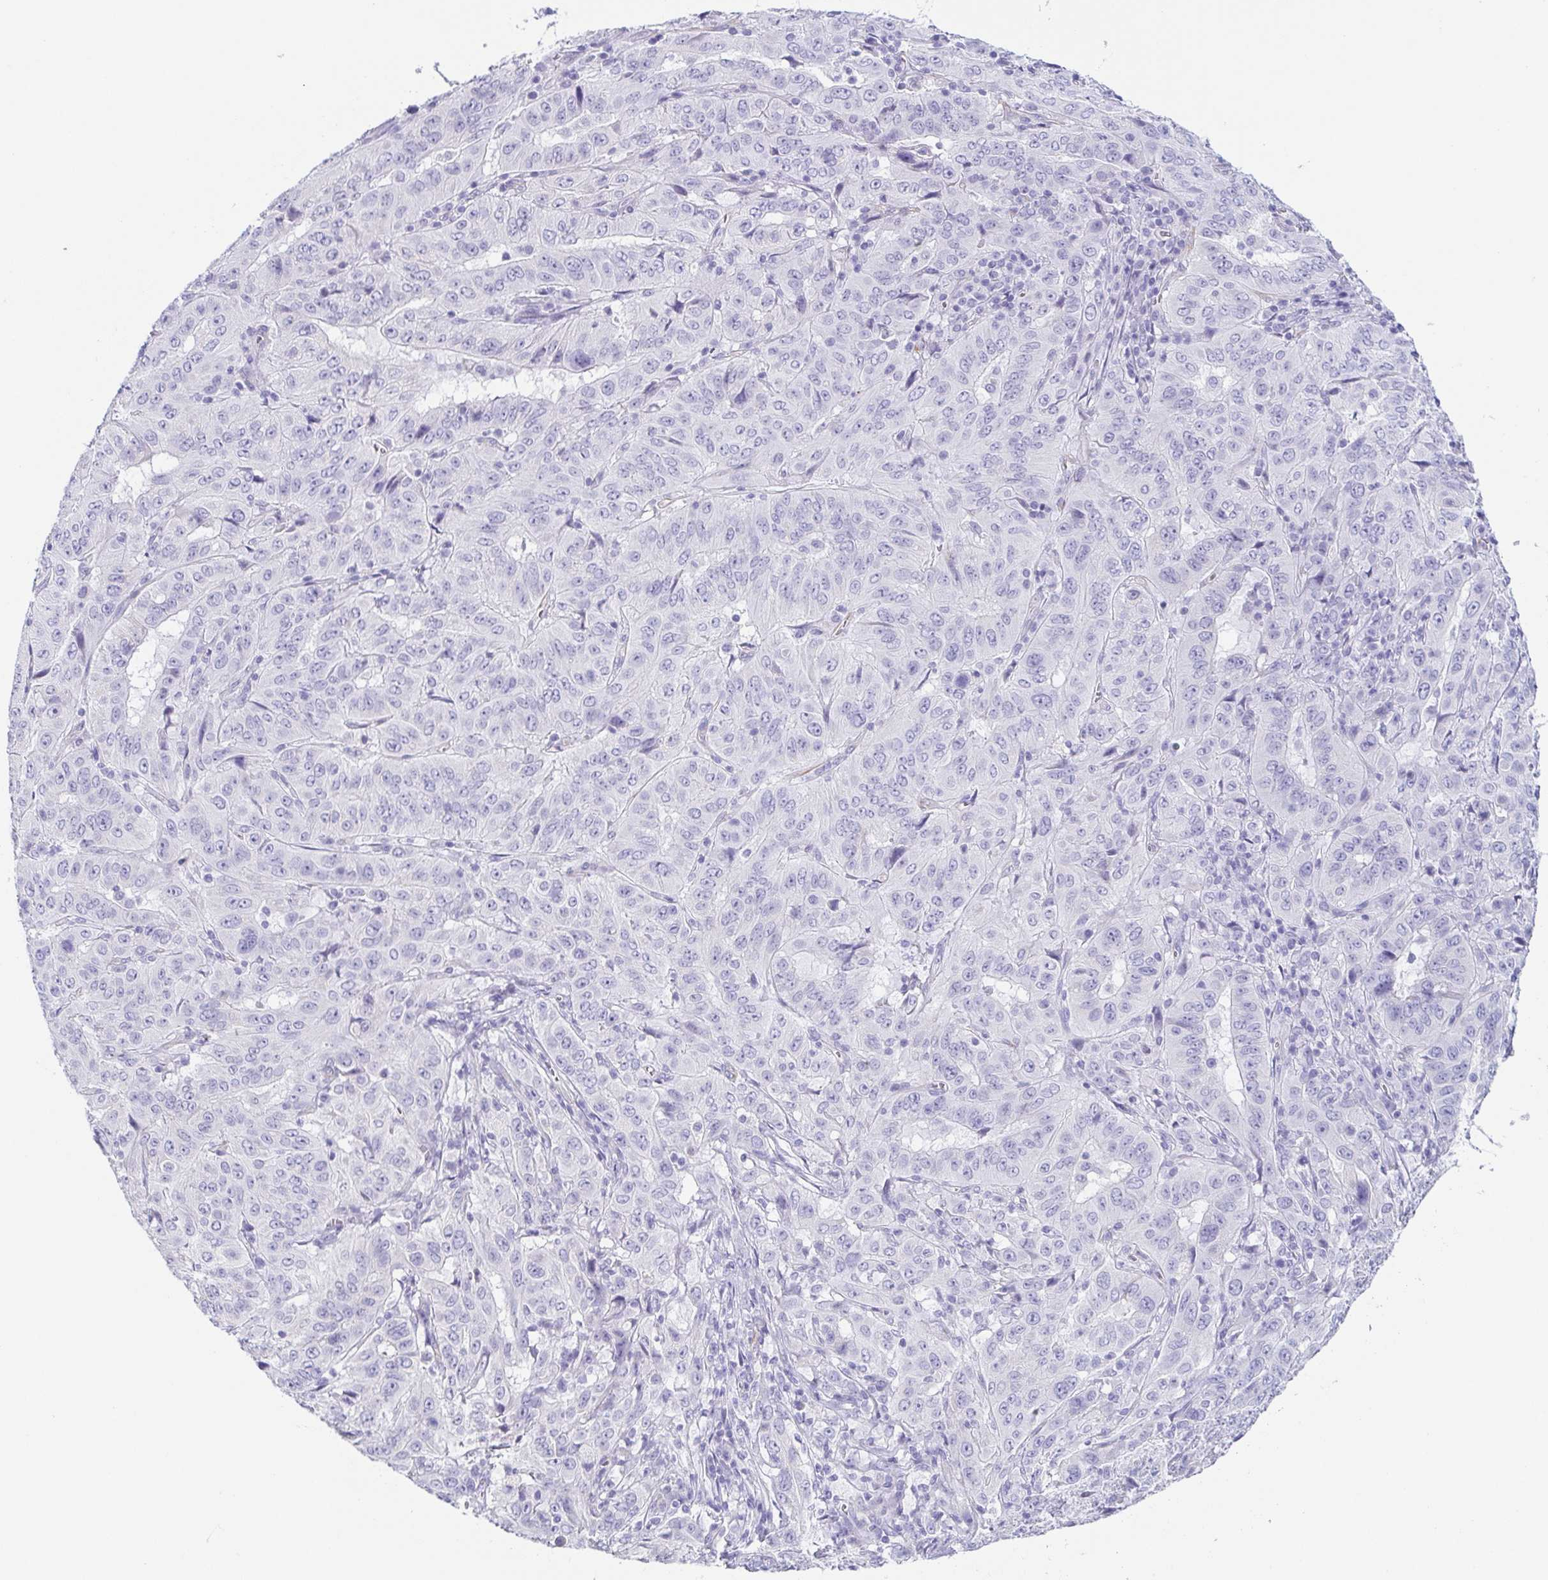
{"staining": {"intensity": "negative", "quantity": "none", "location": "none"}, "tissue": "pancreatic cancer", "cell_type": "Tumor cells", "image_type": "cancer", "snomed": [{"axis": "morphology", "description": "Adenocarcinoma, NOS"}, {"axis": "topography", "description": "Pancreas"}], "caption": "This is an IHC micrograph of human pancreatic adenocarcinoma. There is no expression in tumor cells.", "gene": "PRR27", "patient": {"sex": "male", "age": 63}}